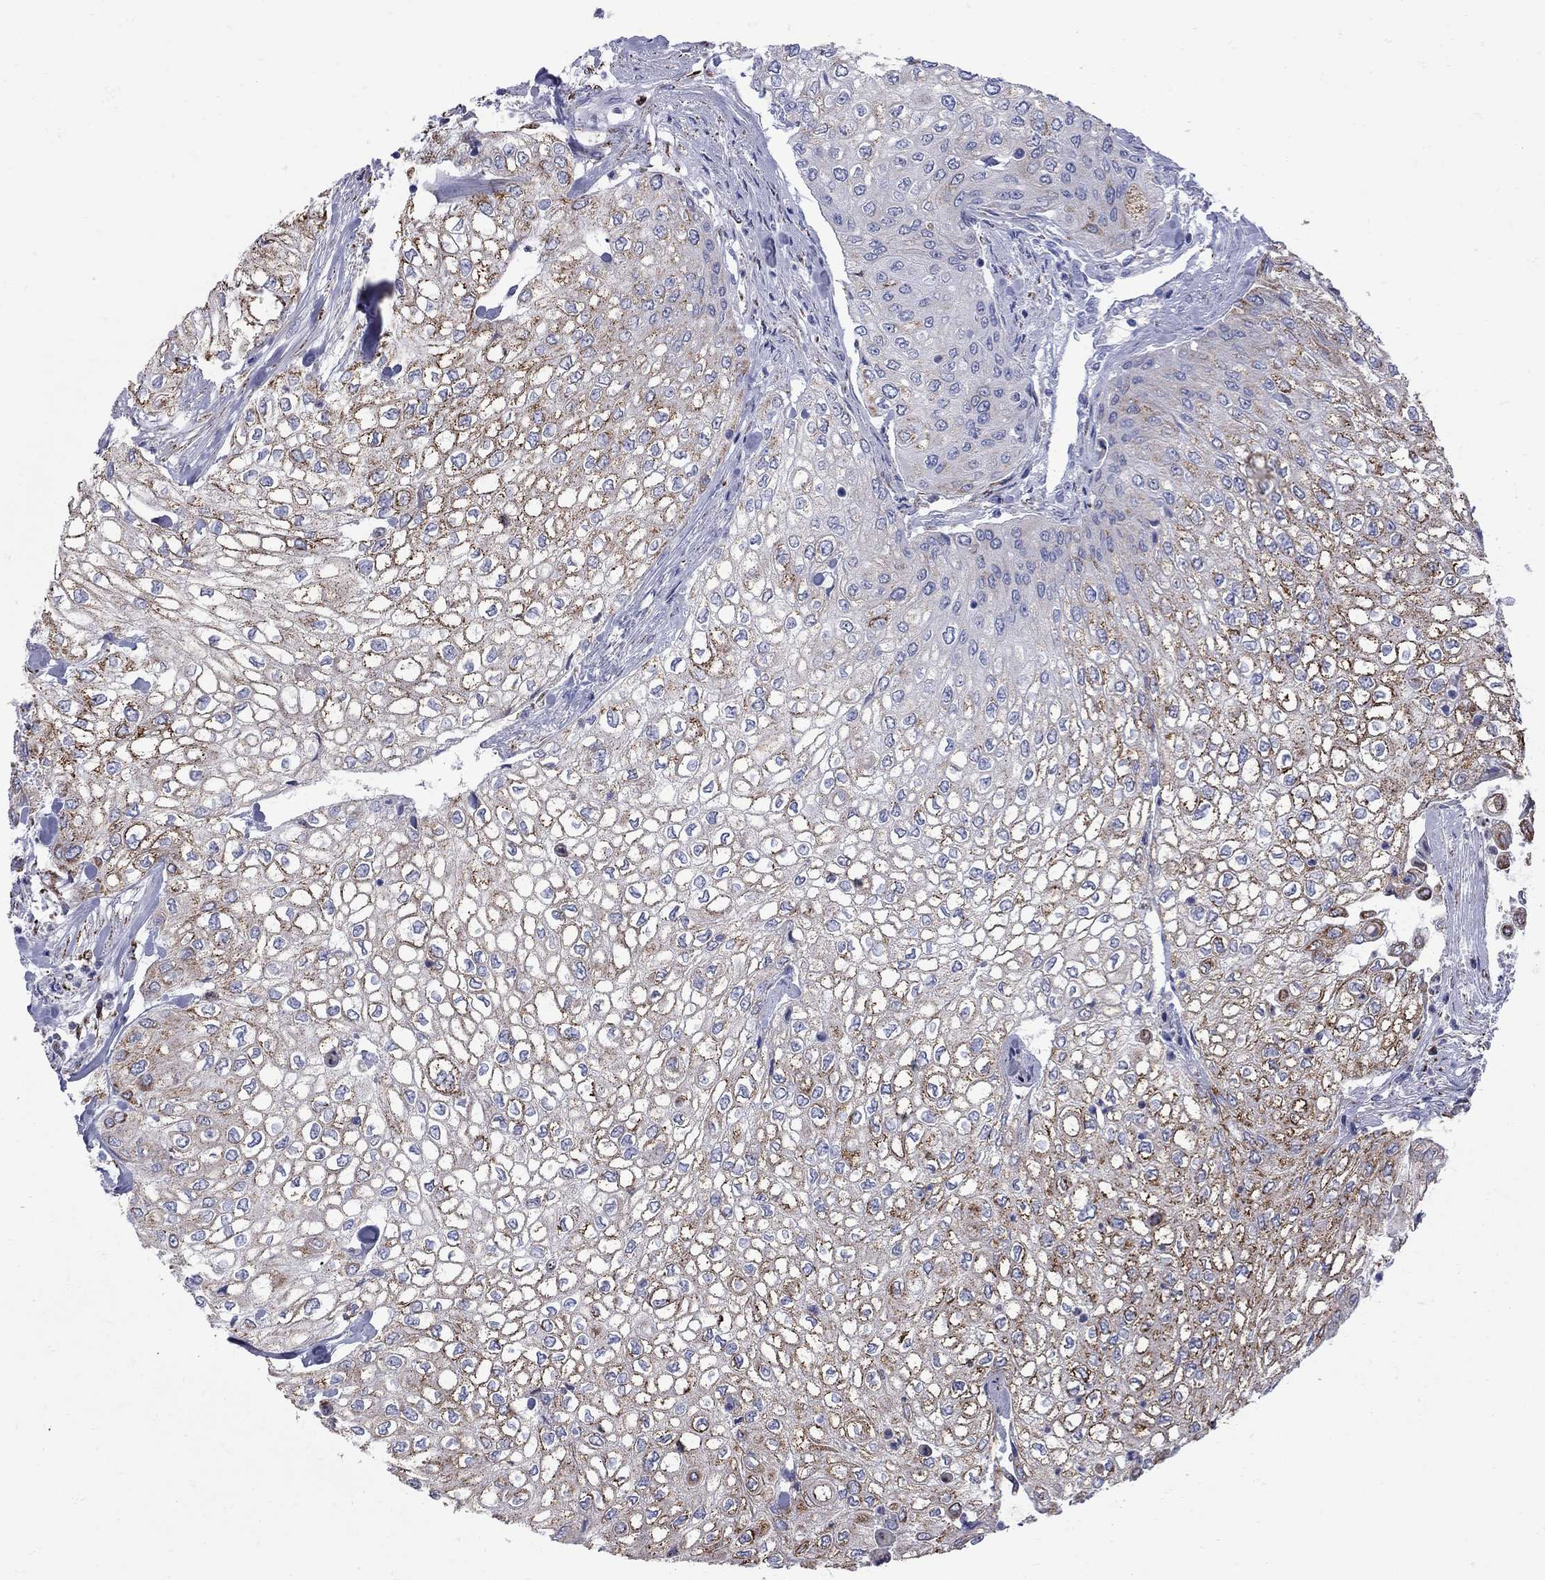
{"staining": {"intensity": "strong", "quantity": "25%-75%", "location": "cytoplasmic/membranous"}, "tissue": "urothelial cancer", "cell_type": "Tumor cells", "image_type": "cancer", "snomed": [{"axis": "morphology", "description": "Urothelial carcinoma, High grade"}, {"axis": "topography", "description": "Urinary bladder"}], "caption": "Protein staining exhibits strong cytoplasmic/membranous expression in approximately 25%-75% of tumor cells in urothelial carcinoma (high-grade). (Brightfield microscopy of DAB IHC at high magnification).", "gene": "SESTD1", "patient": {"sex": "male", "age": 62}}